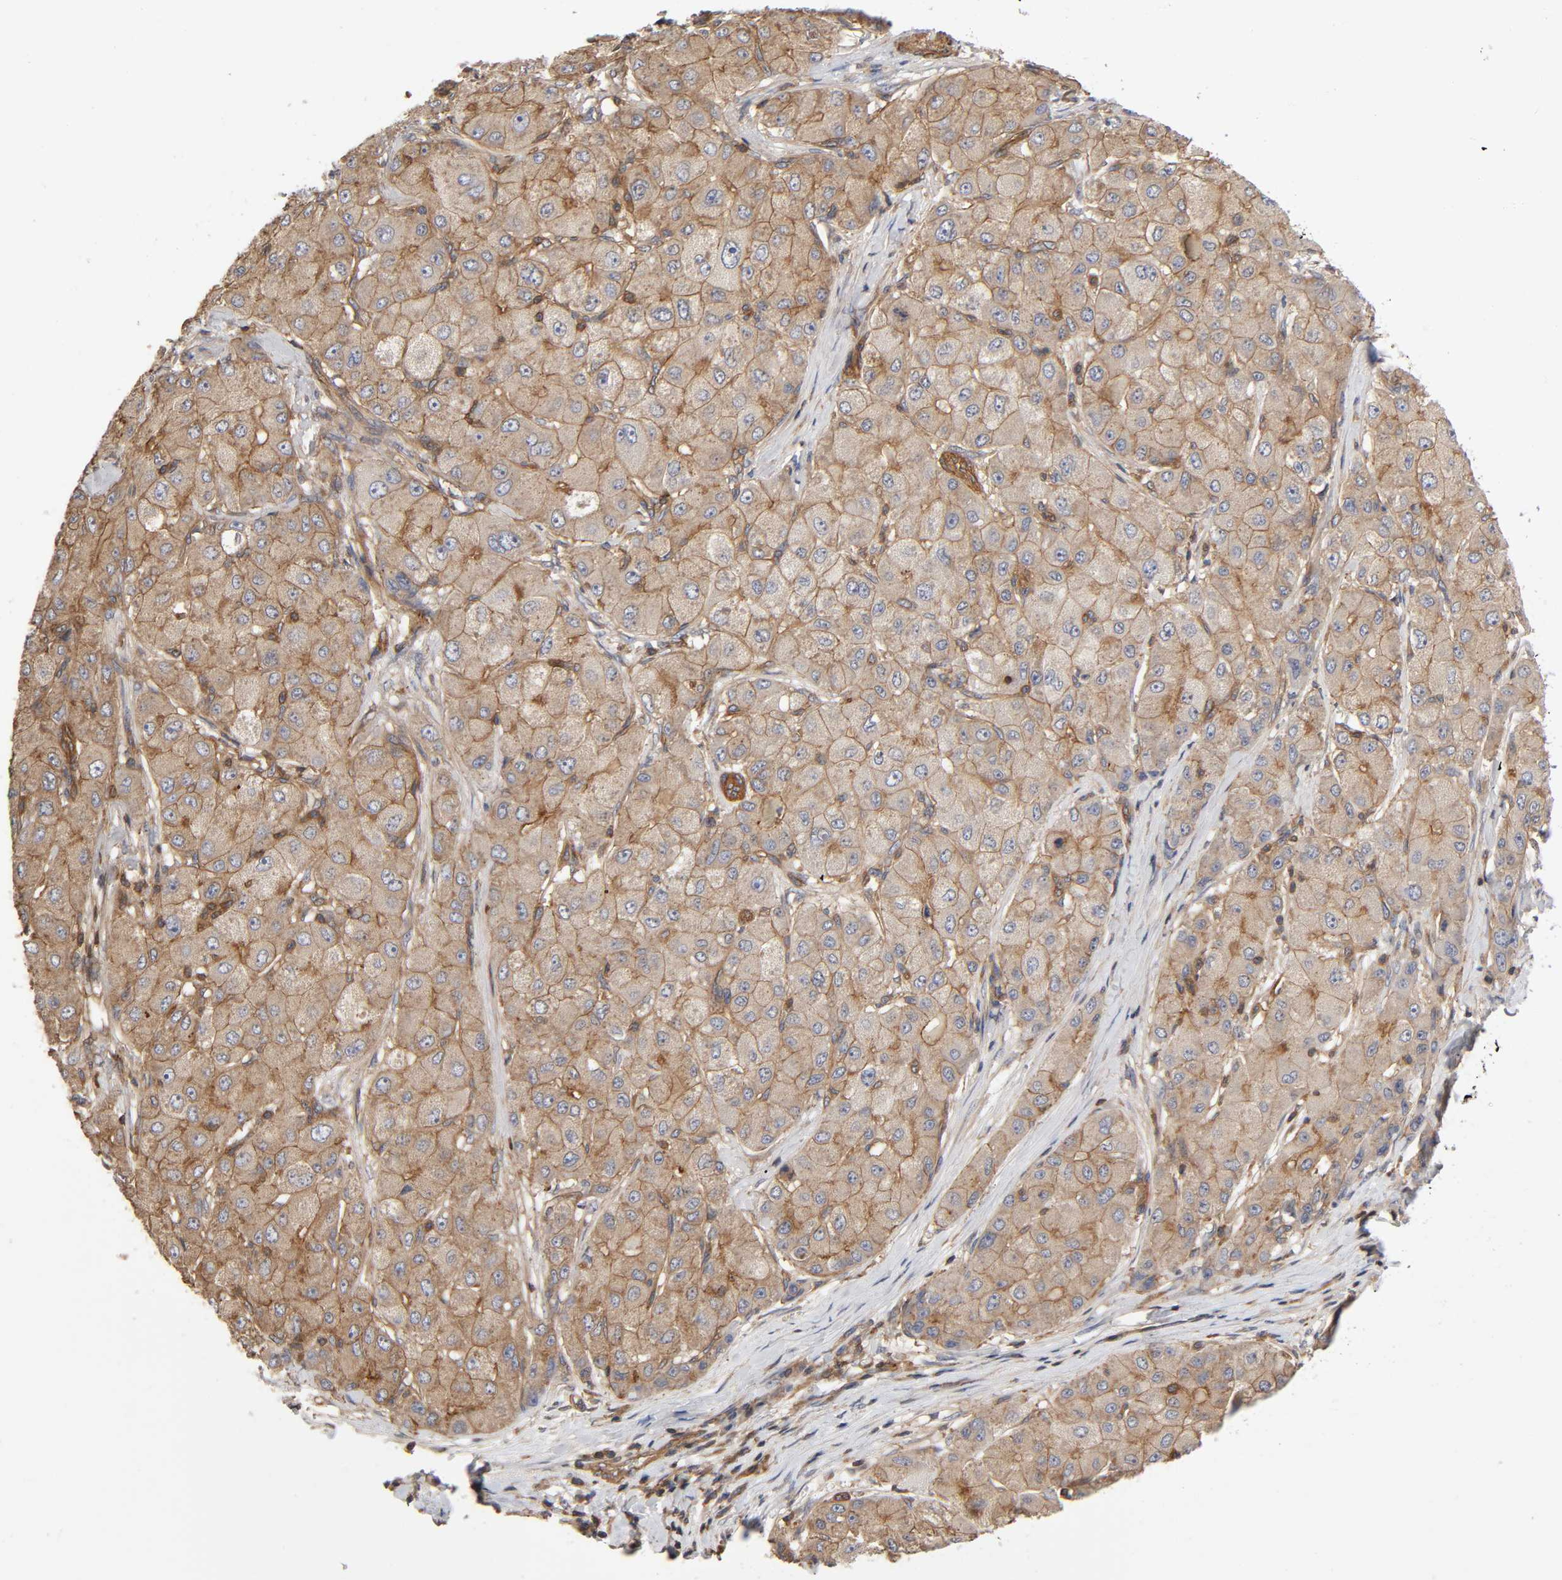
{"staining": {"intensity": "weak", "quantity": ">75%", "location": "cytoplasmic/membranous"}, "tissue": "liver cancer", "cell_type": "Tumor cells", "image_type": "cancer", "snomed": [{"axis": "morphology", "description": "Carcinoma, Hepatocellular, NOS"}, {"axis": "topography", "description": "Liver"}], "caption": "Human hepatocellular carcinoma (liver) stained with a brown dye shows weak cytoplasmic/membranous positive staining in approximately >75% of tumor cells.", "gene": "LAMTOR2", "patient": {"sex": "male", "age": 80}}